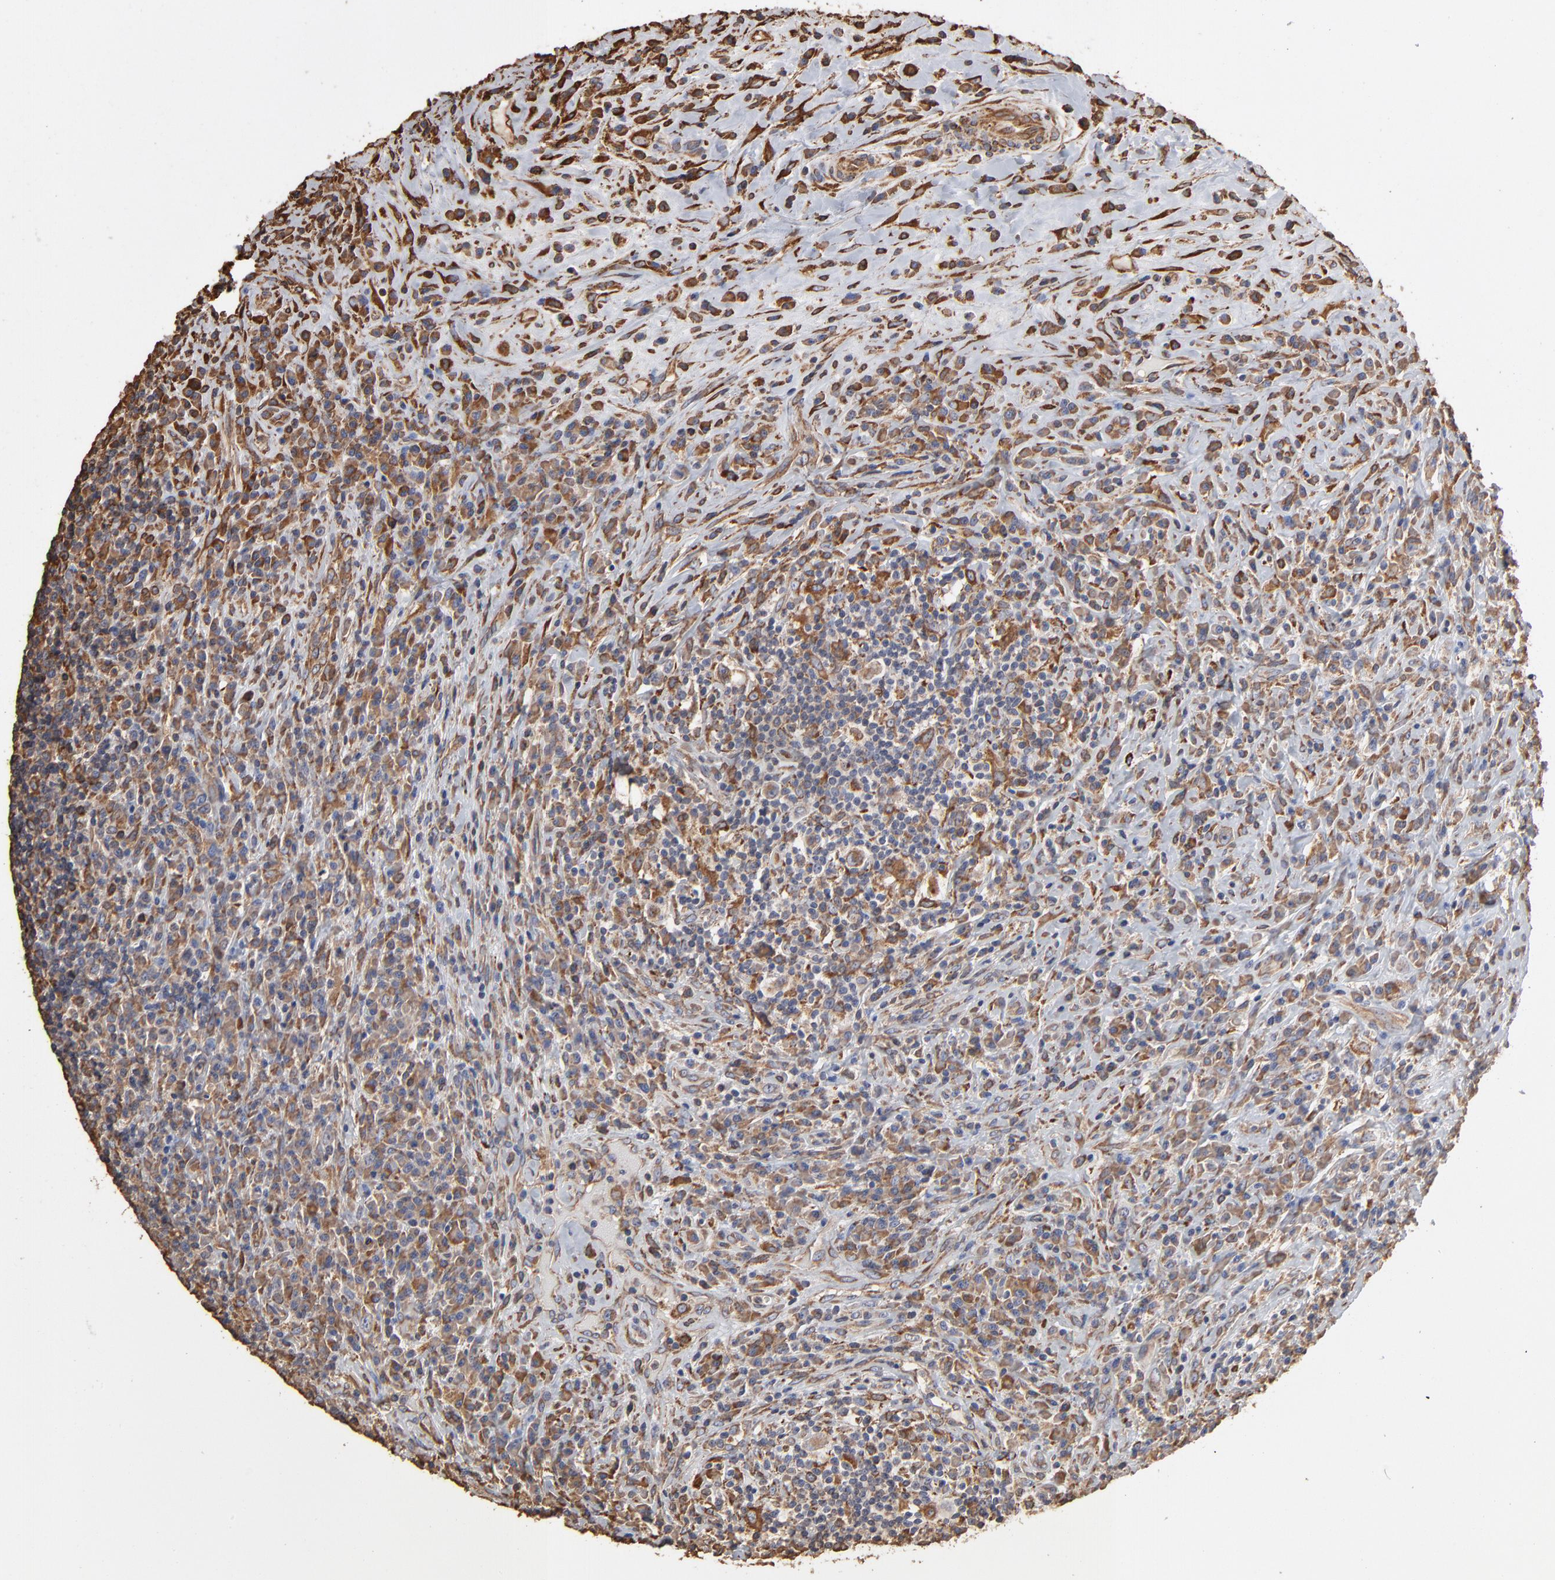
{"staining": {"intensity": "strong", "quantity": "25%-75%", "location": "cytoplasmic/membranous"}, "tissue": "lymphoma", "cell_type": "Tumor cells", "image_type": "cancer", "snomed": [{"axis": "morphology", "description": "Hodgkin's disease, NOS"}, {"axis": "topography", "description": "Lymph node"}], "caption": "About 25%-75% of tumor cells in Hodgkin's disease display strong cytoplasmic/membranous protein staining as visualized by brown immunohistochemical staining.", "gene": "PDIA3", "patient": {"sex": "female", "age": 25}}